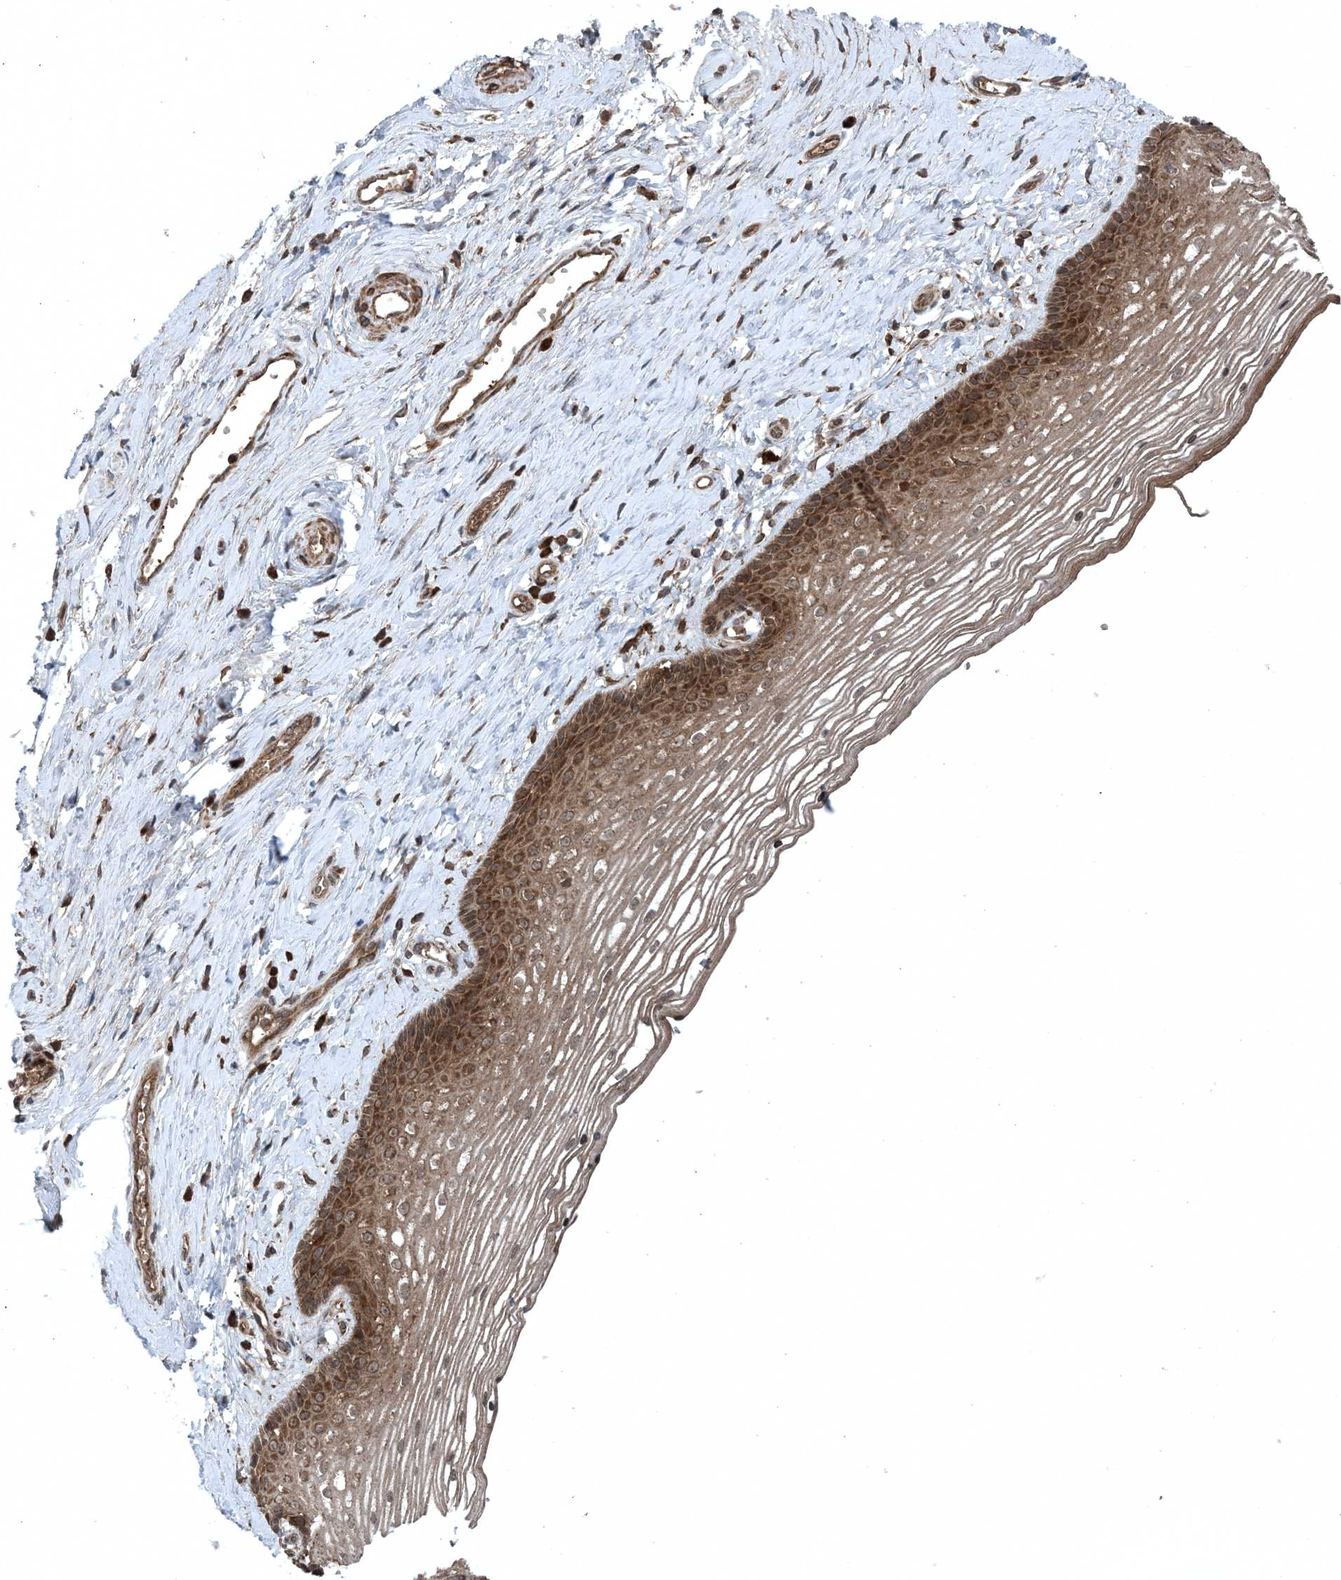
{"staining": {"intensity": "strong", "quantity": ">75%", "location": "cytoplasmic/membranous"}, "tissue": "vagina", "cell_type": "Squamous epithelial cells", "image_type": "normal", "snomed": [{"axis": "morphology", "description": "Normal tissue, NOS"}, {"axis": "topography", "description": "Vagina"}], "caption": "The image exhibits immunohistochemical staining of unremarkable vagina. There is strong cytoplasmic/membranous expression is present in about >75% of squamous epithelial cells. The staining was performed using DAB, with brown indicating positive protein expression. Nuclei are stained blue with hematoxylin.", "gene": "GNG5", "patient": {"sex": "female", "age": 46}}